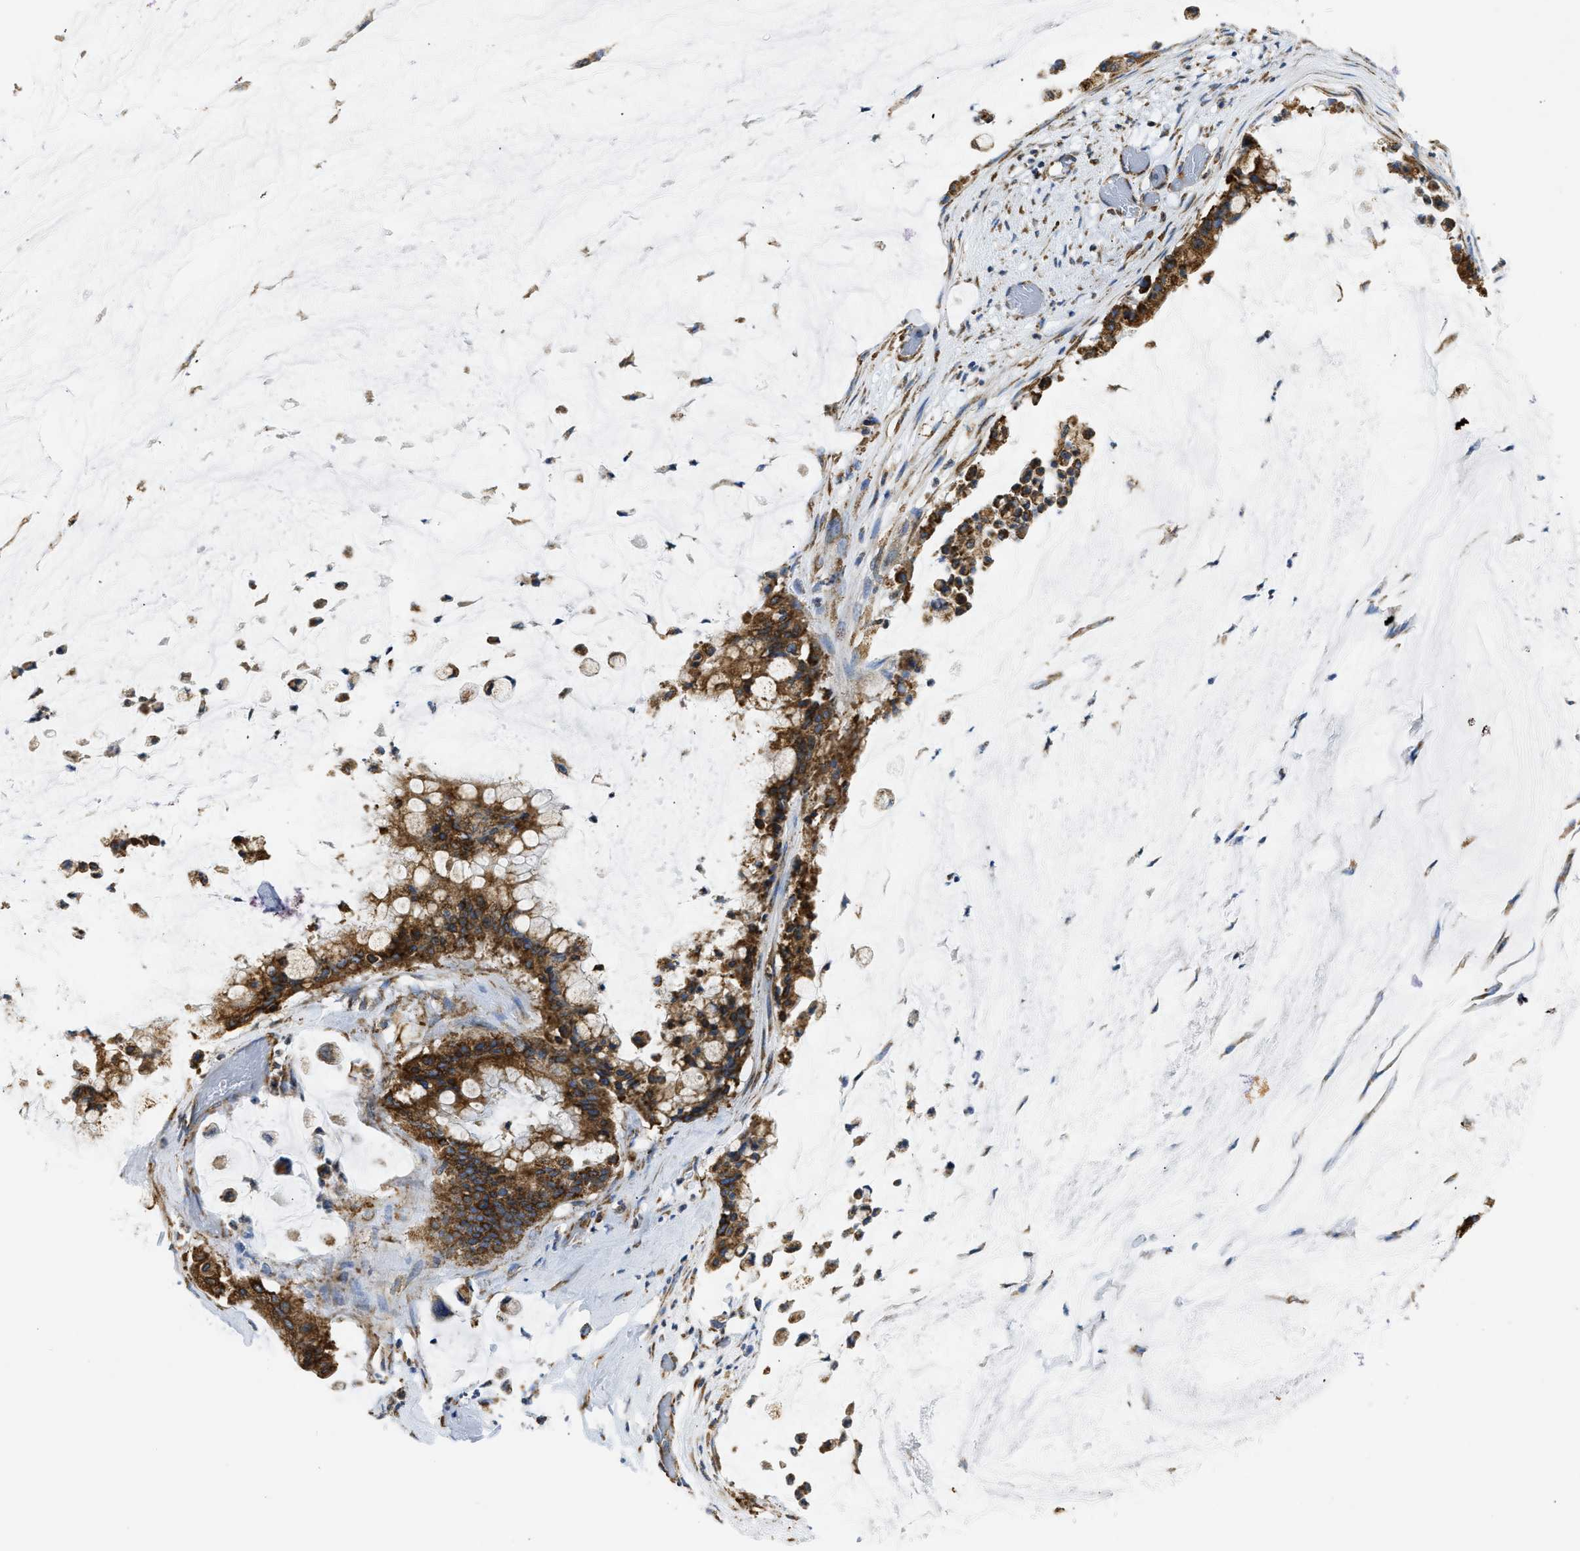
{"staining": {"intensity": "strong", "quantity": ">75%", "location": "cytoplasmic/membranous"}, "tissue": "pancreatic cancer", "cell_type": "Tumor cells", "image_type": "cancer", "snomed": [{"axis": "morphology", "description": "Adenocarcinoma, NOS"}, {"axis": "topography", "description": "Pancreas"}], "caption": "A brown stain highlights strong cytoplasmic/membranous positivity of a protein in pancreatic cancer tumor cells. The protein of interest is stained brown, and the nuclei are stained in blue (DAB (3,3'-diaminobenzidine) IHC with brightfield microscopy, high magnification).", "gene": "CYCS", "patient": {"sex": "male", "age": 41}}